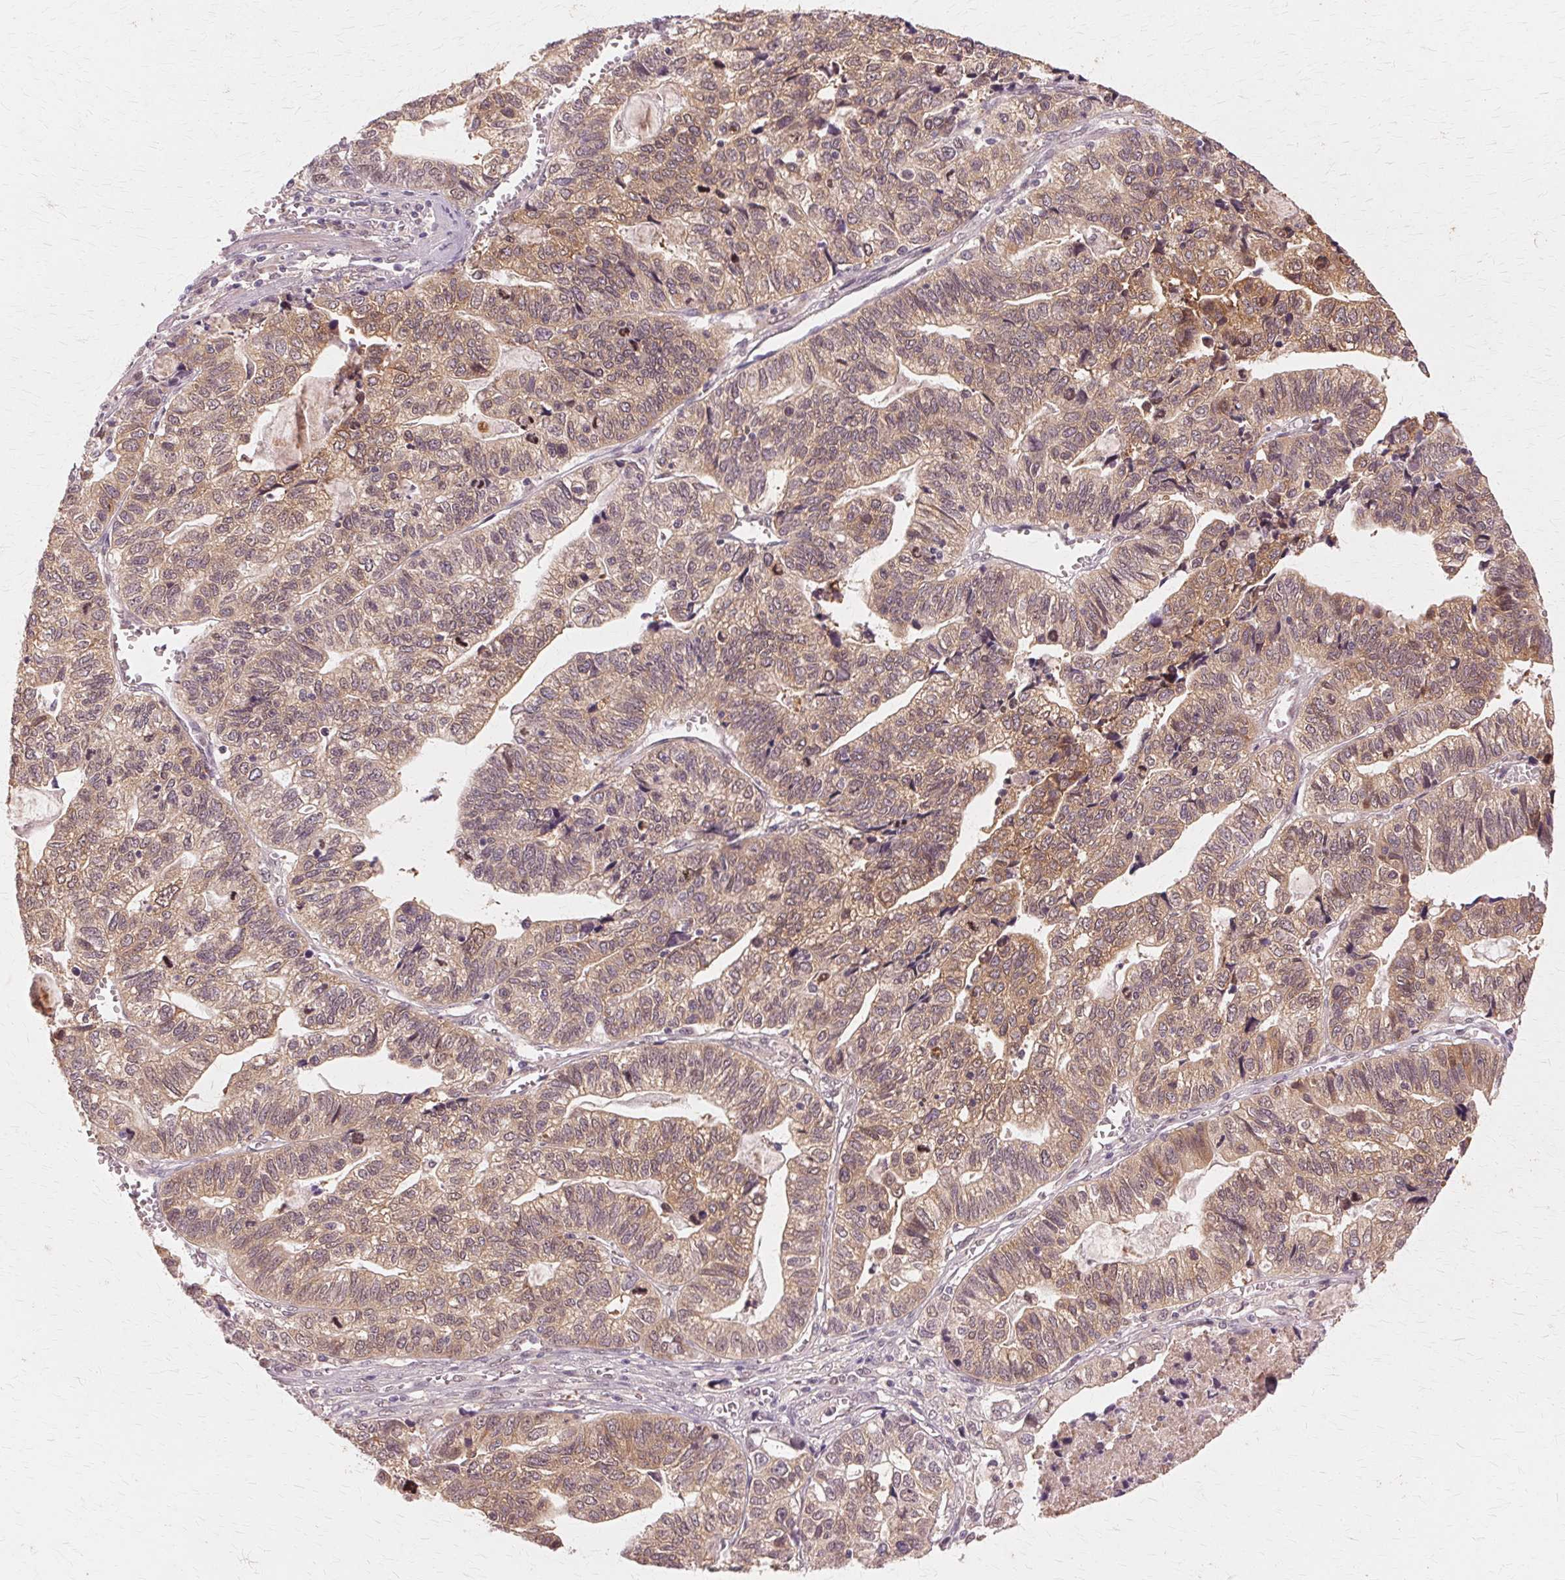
{"staining": {"intensity": "weak", "quantity": ">75%", "location": "cytoplasmic/membranous,nuclear"}, "tissue": "stomach cancer", "cell_type": "Tumor cells", "image_type": "cancer", "snomed": [{"axis": "morphology", "description": "Adenocarcinoma, NOS"}, {"axis": "topography", "description": "Stomach, upper"}], "caption": "Human stomach cancer (adenocarcinoma) stained for a protein (brown) demonstrates weak cytoplasmic/membranous and nuclear positive positivity in about >75% of tumor cells.", "gene": "PRMT5", "patient": {"sex": "female", "age": 67}}